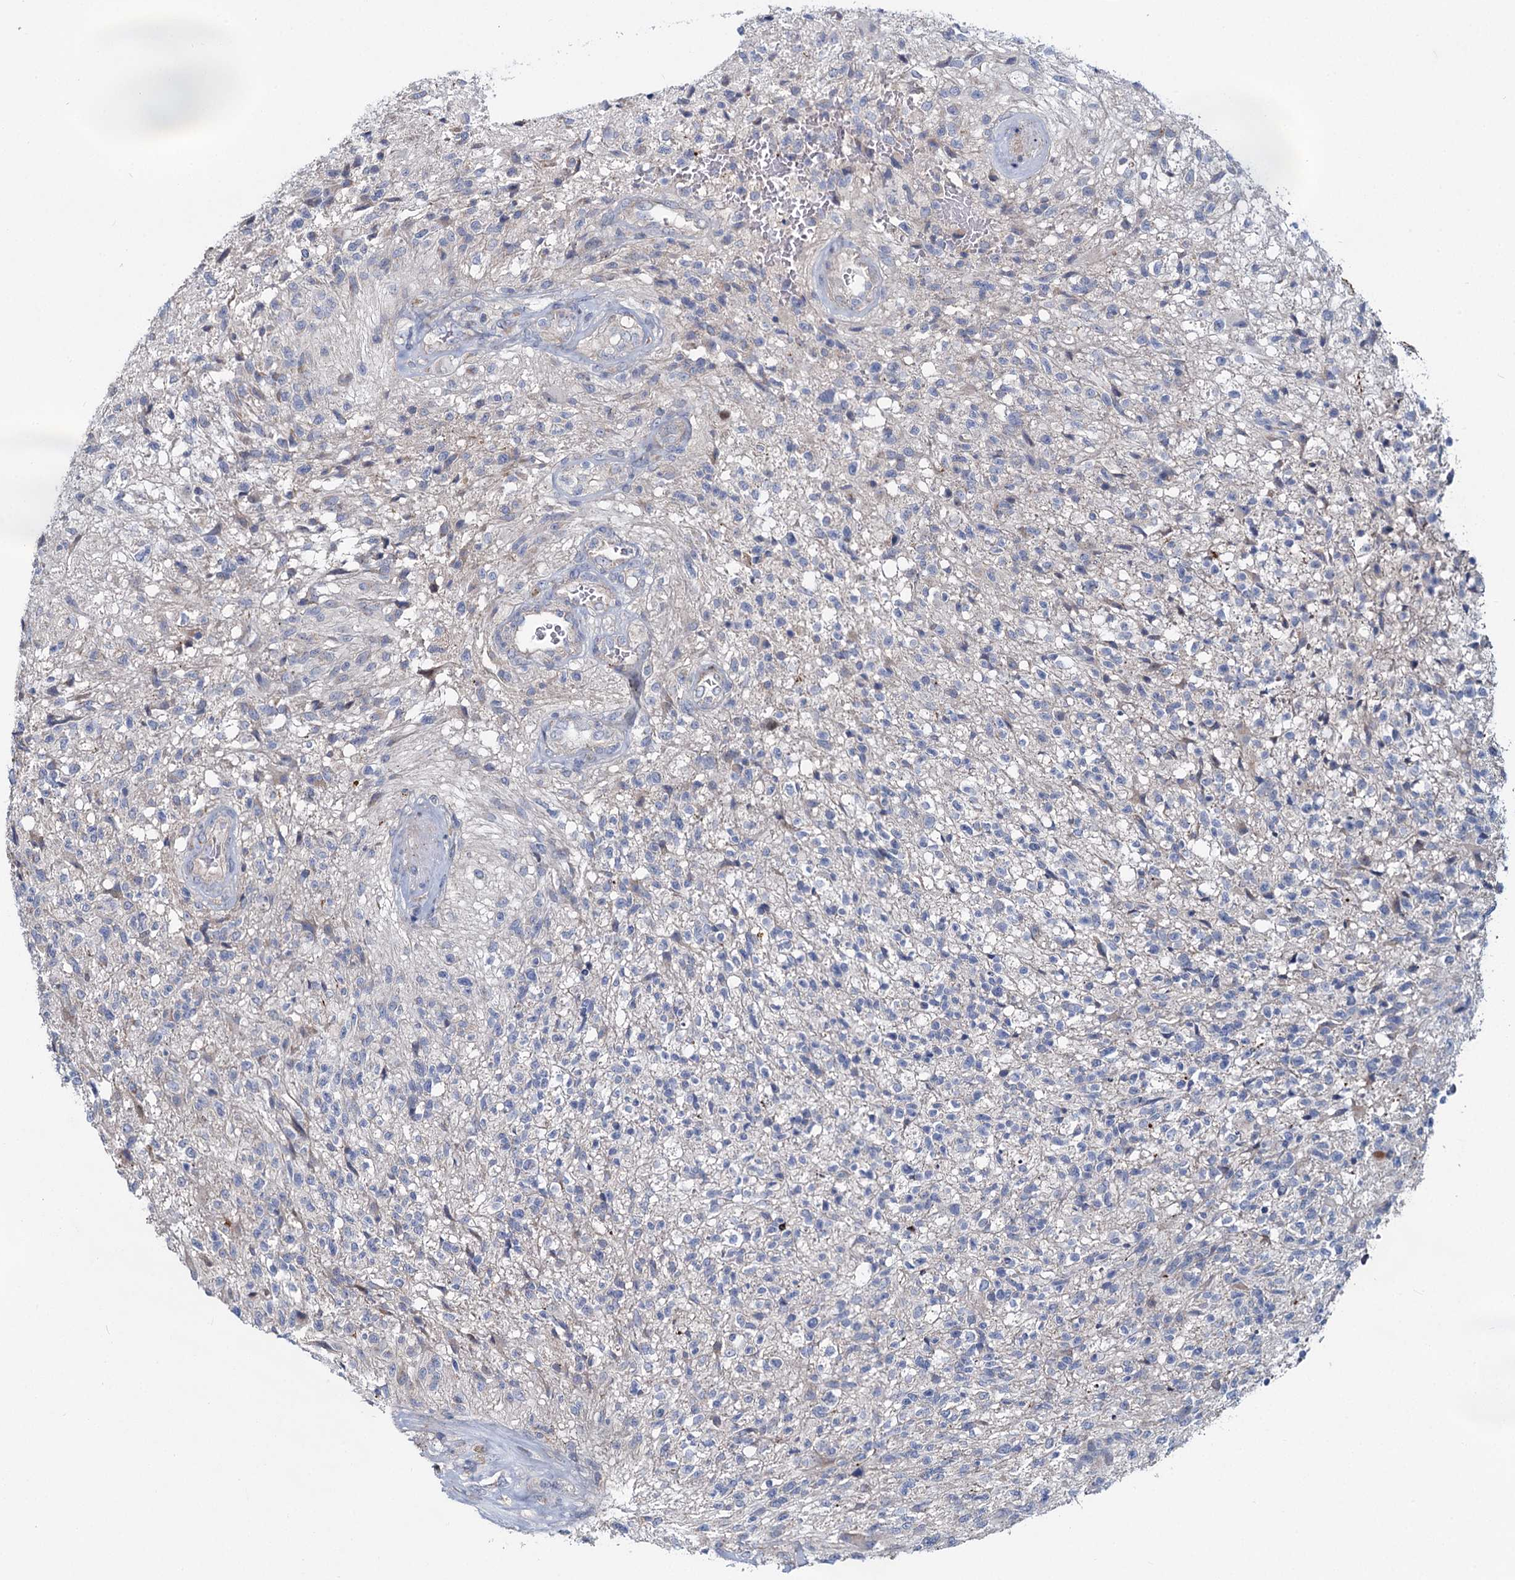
{"staining": {"intensity": "negative", "quantity": "none", "location": "none"}, "tissue": "glioma", "cell_type": "Tumor cells", "image_type": "cancer", "snomed": [{"axis": "morphology", "description": "Glioma, malignant, High grade"}, {"axis": "topography", "description": "Brain"}], "caption": "Immunohistochemistry of glioma demonstrates no staining in tumor cells.", "gene": "DCUN1D2", "patient": {"sex": "male", "age": 56}}